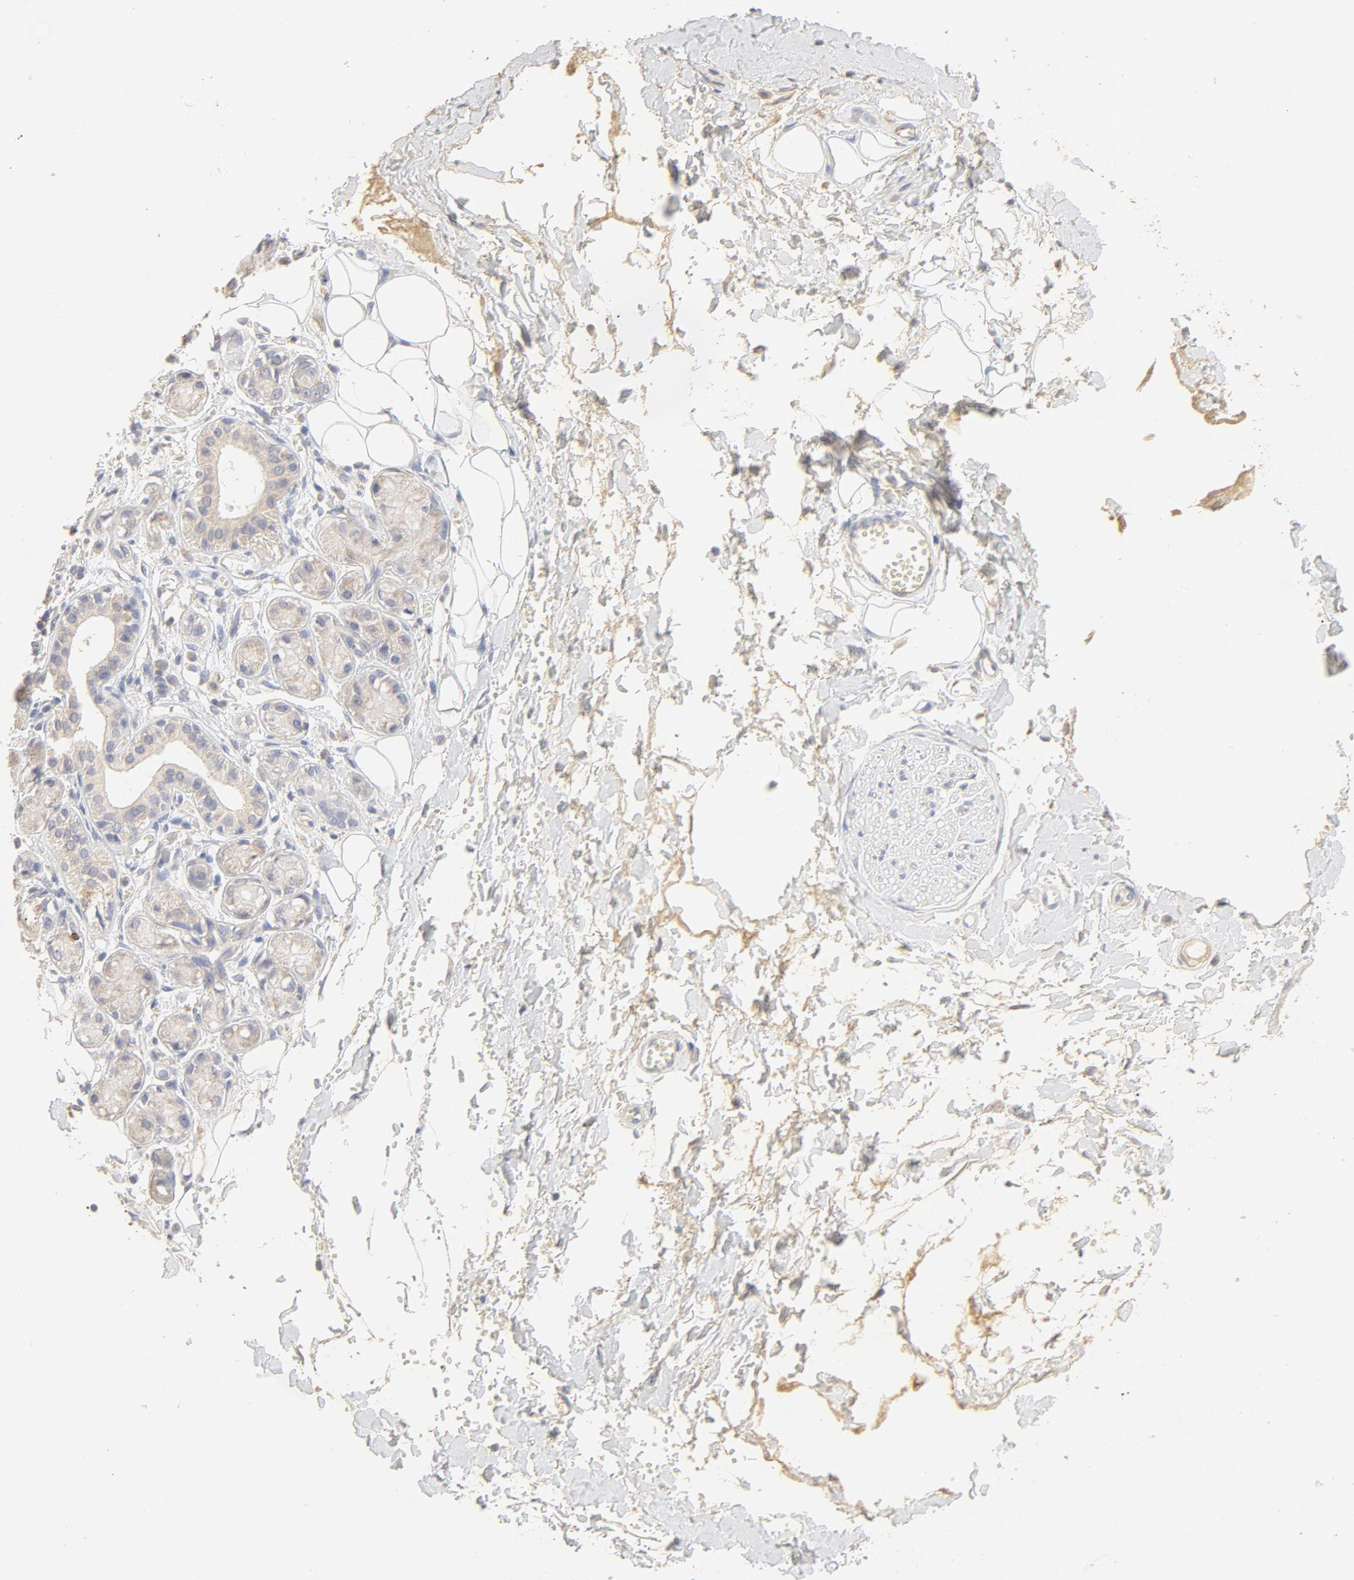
{"staining": {"intensity": "negative", "quantity": "none", "location": "none"}, "tissue": "adipose tissue", "cell_type": "Adipocytes", "image_type": "normal", "snomed": [{"axis": "morphology", "description": "Normal tissue, NOS"}, {"axis": "morphology", "description": "Inflammation, NOS"}, {"axis": "topography", "description": "Salivary gland"}, {"axis": "topography", "description": "Peripheral nerve tissue"}], "caption": "Adipocytes are negative for protein expression in unremarkable human adipose tissue. (DAB immunohistochemistry (IHC) with hematoxylin counter stain).", "gene": "FCGBP", "patient": {"sex": "female", "age": 75}}